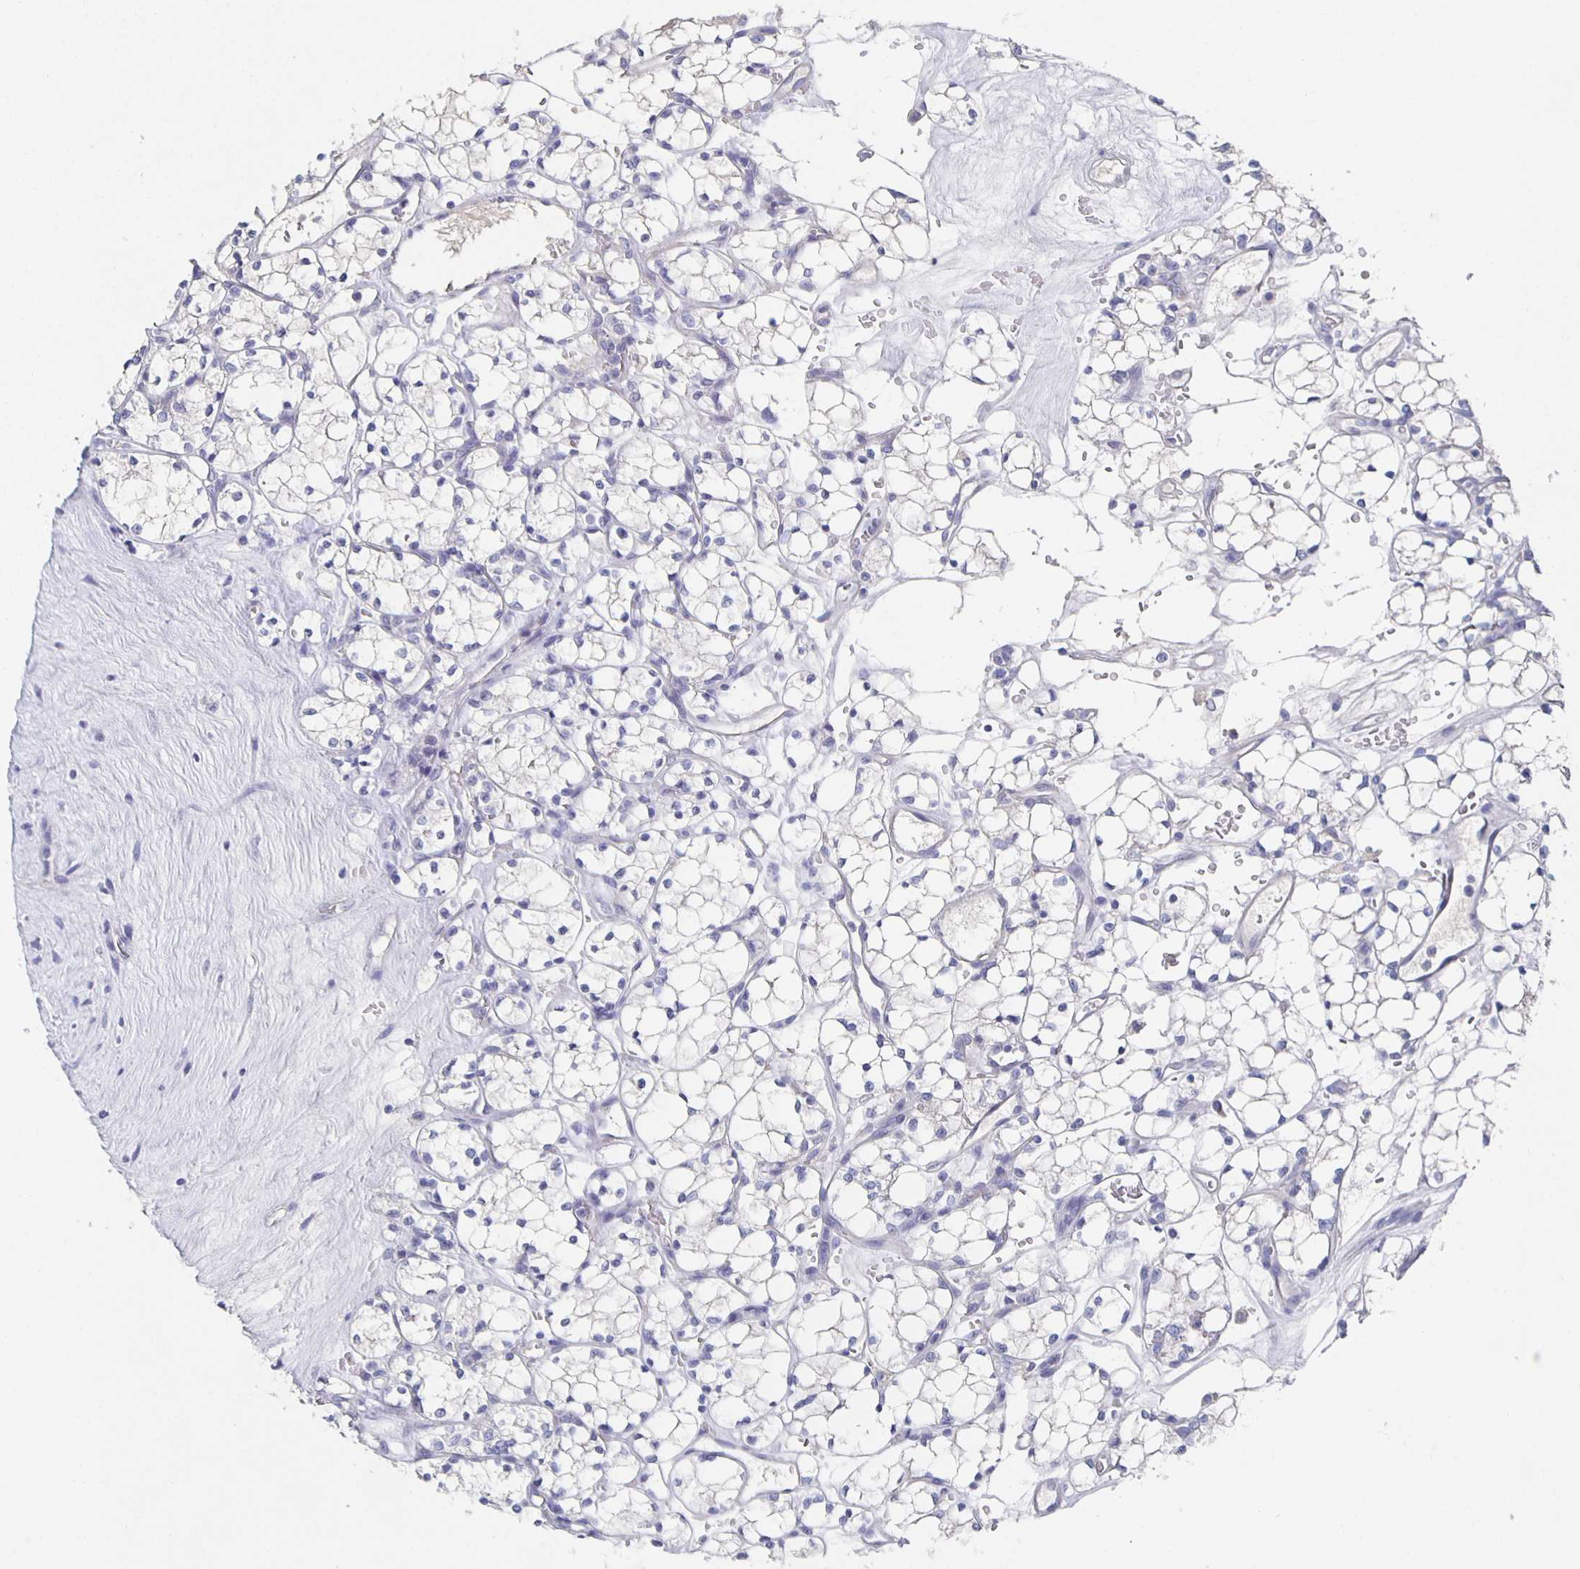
{"staining": {"intensity": "negative", "quantity": "none", "location": "none"}, "tissue": "renal cancer", "cell_type": "Tumor cells", "image_type": "cancer", "snomed": [{"axis": "morphology", "description": "Adenocarcinoma, NOS"}, {"axis": "topography", "description": "Kidney"}], "caption": "Tumor cells are negative for brown protein staining in renal adenocarcinoma. (Brightfield microscopy of DAB (3,3'-diaminobenzidine) IHC at high magnification).", "gene": "CACNA2D2", "patient": {"sex": "female", "age": 69}}